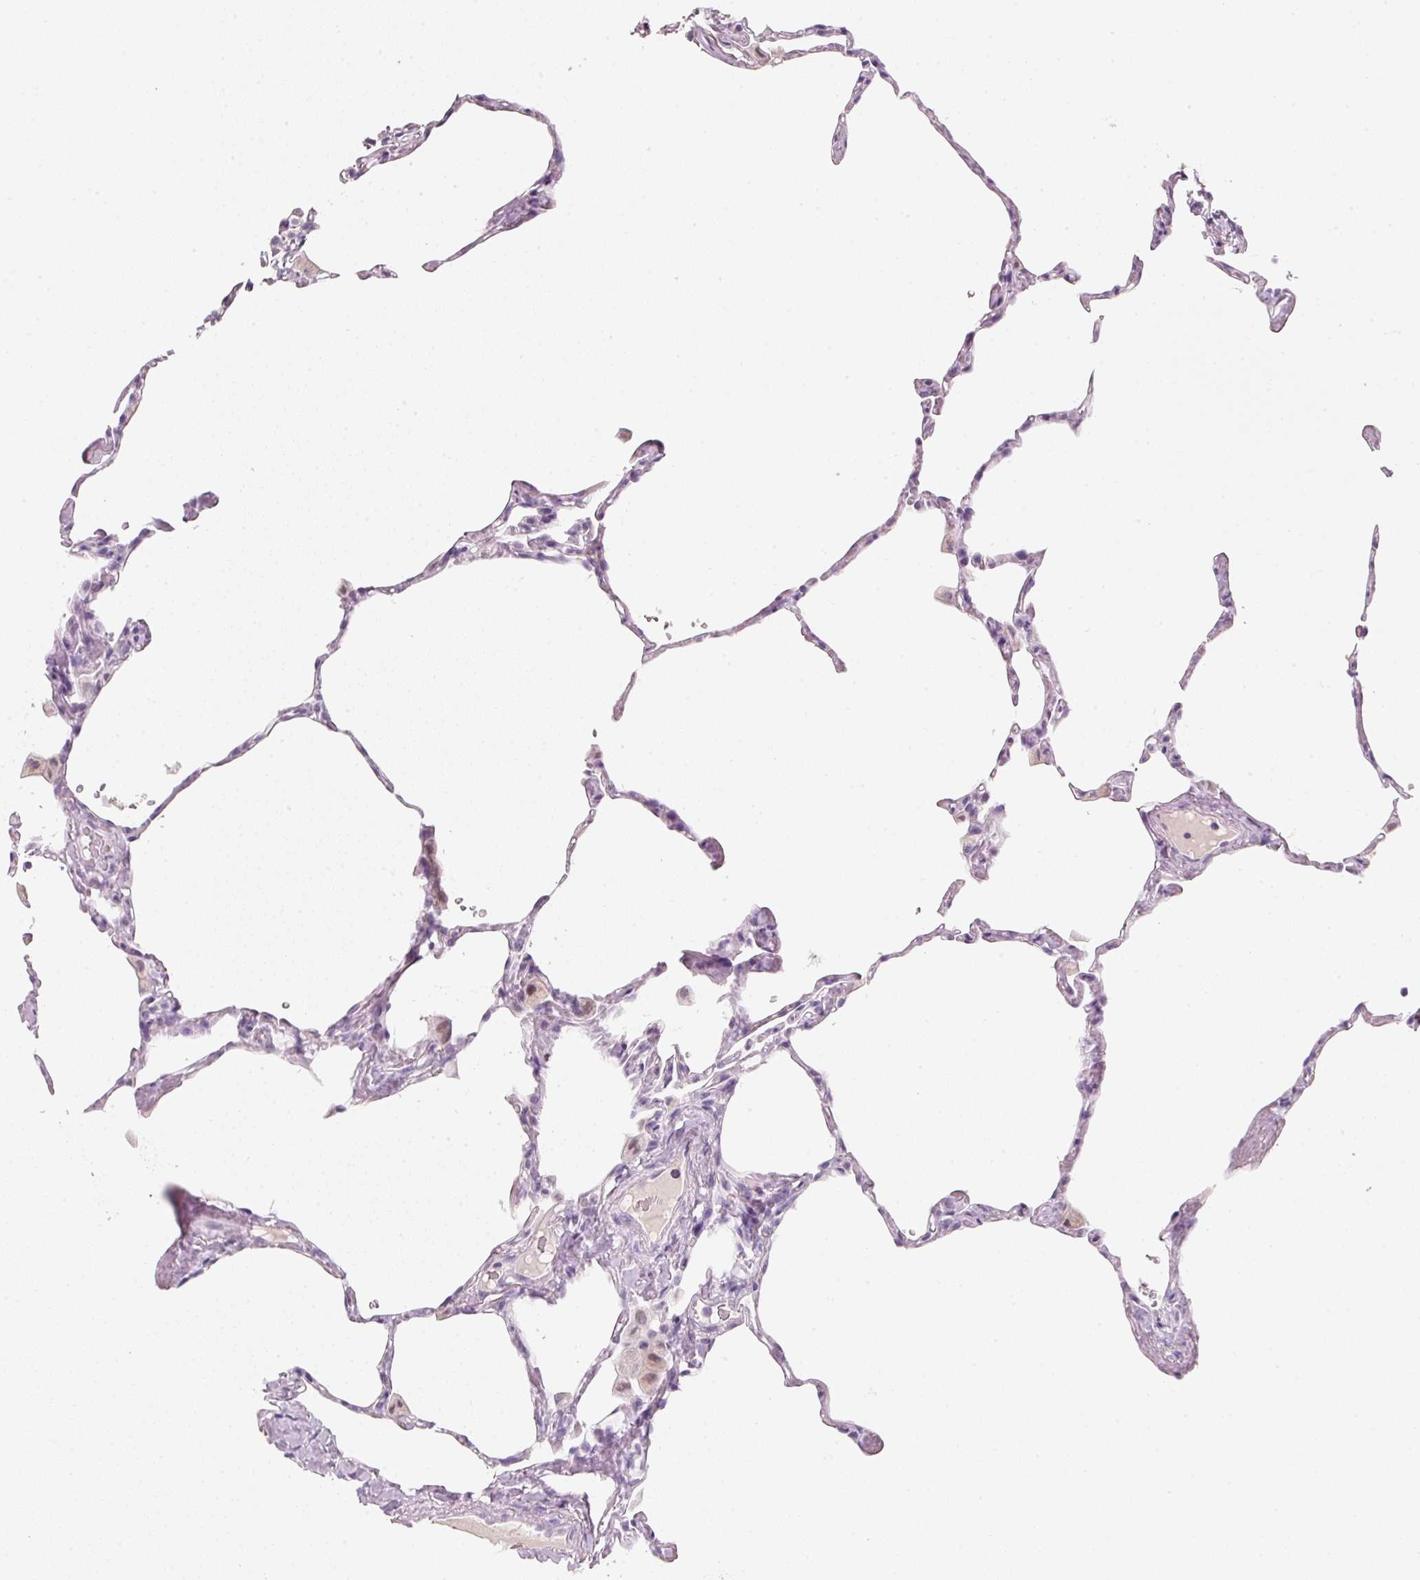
{"staining": {"intensity": "negative", "quantity": "none", "location": "none"}, "tissue": "lung", "cell_type": "Alveolar cells", "image_type": "normal", "snomed": [{"axis": "morphology", "description": "Normal tissue, NOS"}, {"axis": "topography", "description": "Lung"}], "caption": "This is an immunohistochemistry micrograph of benign human lung. There is no positivity in alveolar cells.", "gene": "ENSG00000206549", "patient": {"sex": "male", "age": 65}}